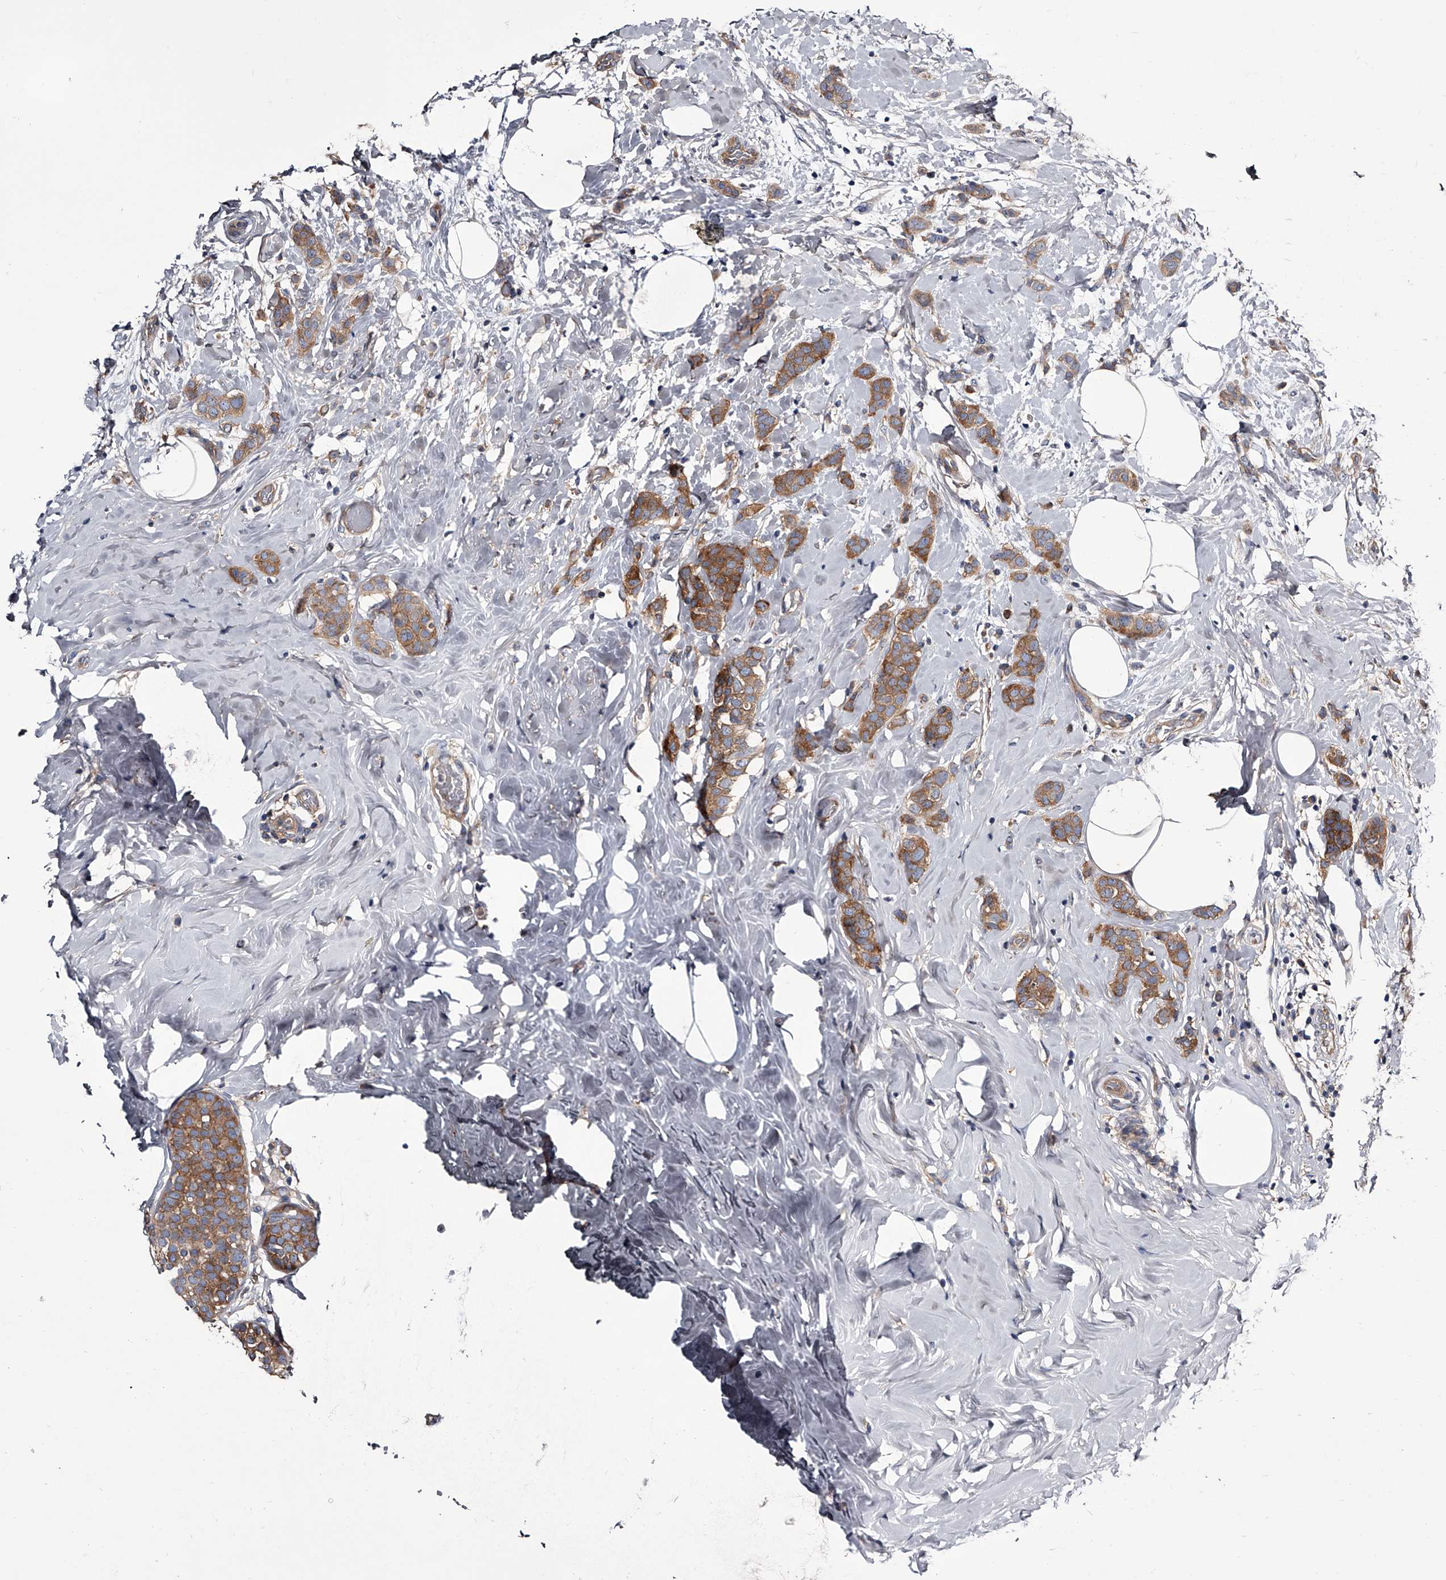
{"staining": {"intensity": "moderate", "quantity": ">75%", "location": "cytoplasmic/membranous"}, "tissue": "breast cancer", "cell_type": "Tumor cells", "image_type": "cancer", "snomed": [{"axis": "morphology", "description": "Lobular carcinoma, in situ"}, {"axis": "morphology", "description": "Lobular carcinoma"}, {"axis": "topography", "description": "Breast"}], "caption": "A micrograph showing moderate cytoplasmic/membranous staining in approximately >75% of tumor cells in lobular carcinoma in situ (breast), as visualized by brown immunohistochemical staining.", "gene": "GAPVD1", "patient": {"sex": "female", "age": 41}}